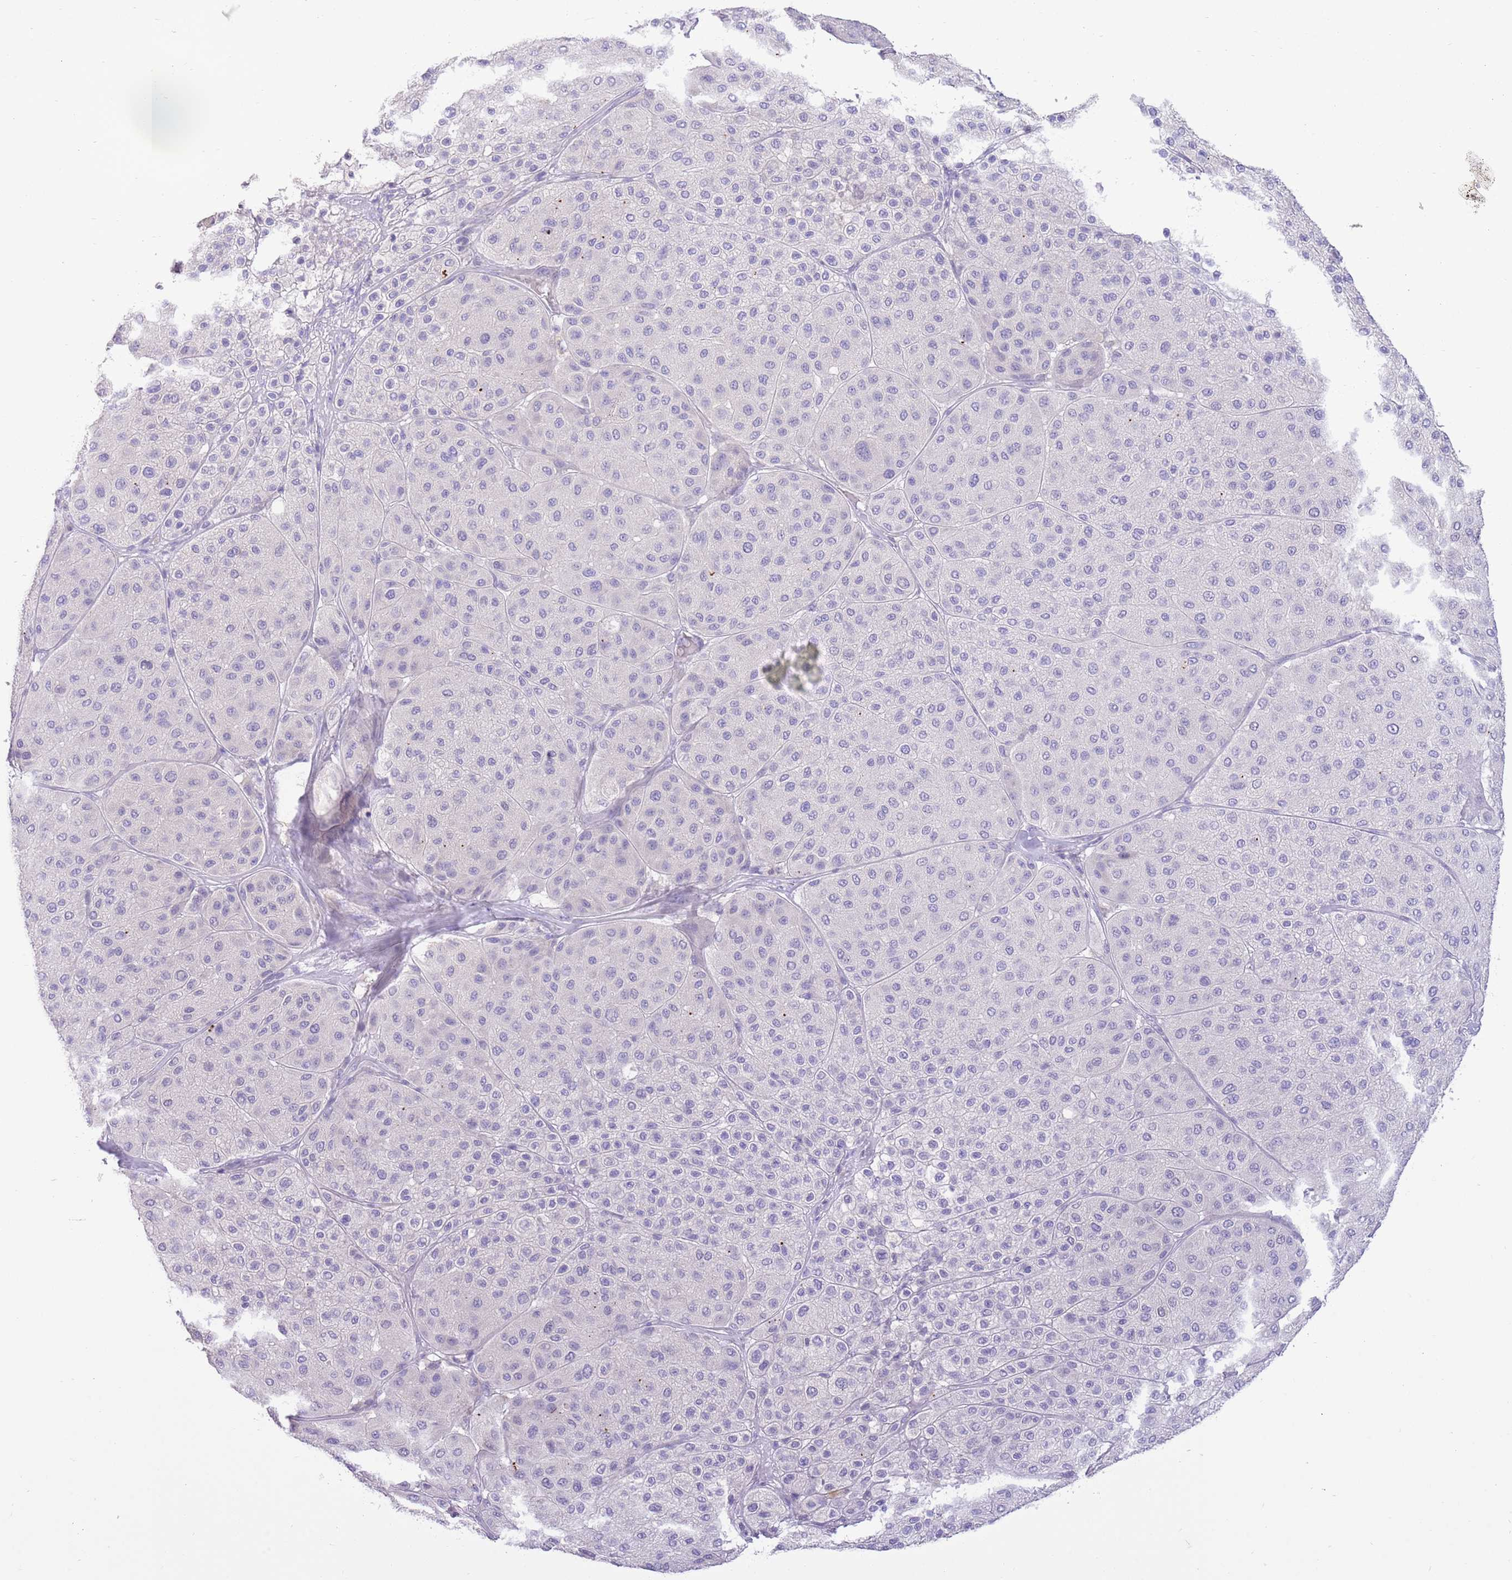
{"staining": {"intensity": "negative", "quantity": "none", "location": "none"}, "tissue": "melanoma", "cell_type": "Tumor cells", "image_type": "cancer", "snomed": [{"axis": "morphology", "description": "Malignant melanoma, Metastatic site"}, {"axis": "topography", "description": "Smooth muscle"}], "caption": "There is no significant positivity in tumor cells of melanoma.", "gene": "SFTPA1", "patient": {"sex": "male", "age": 41}}